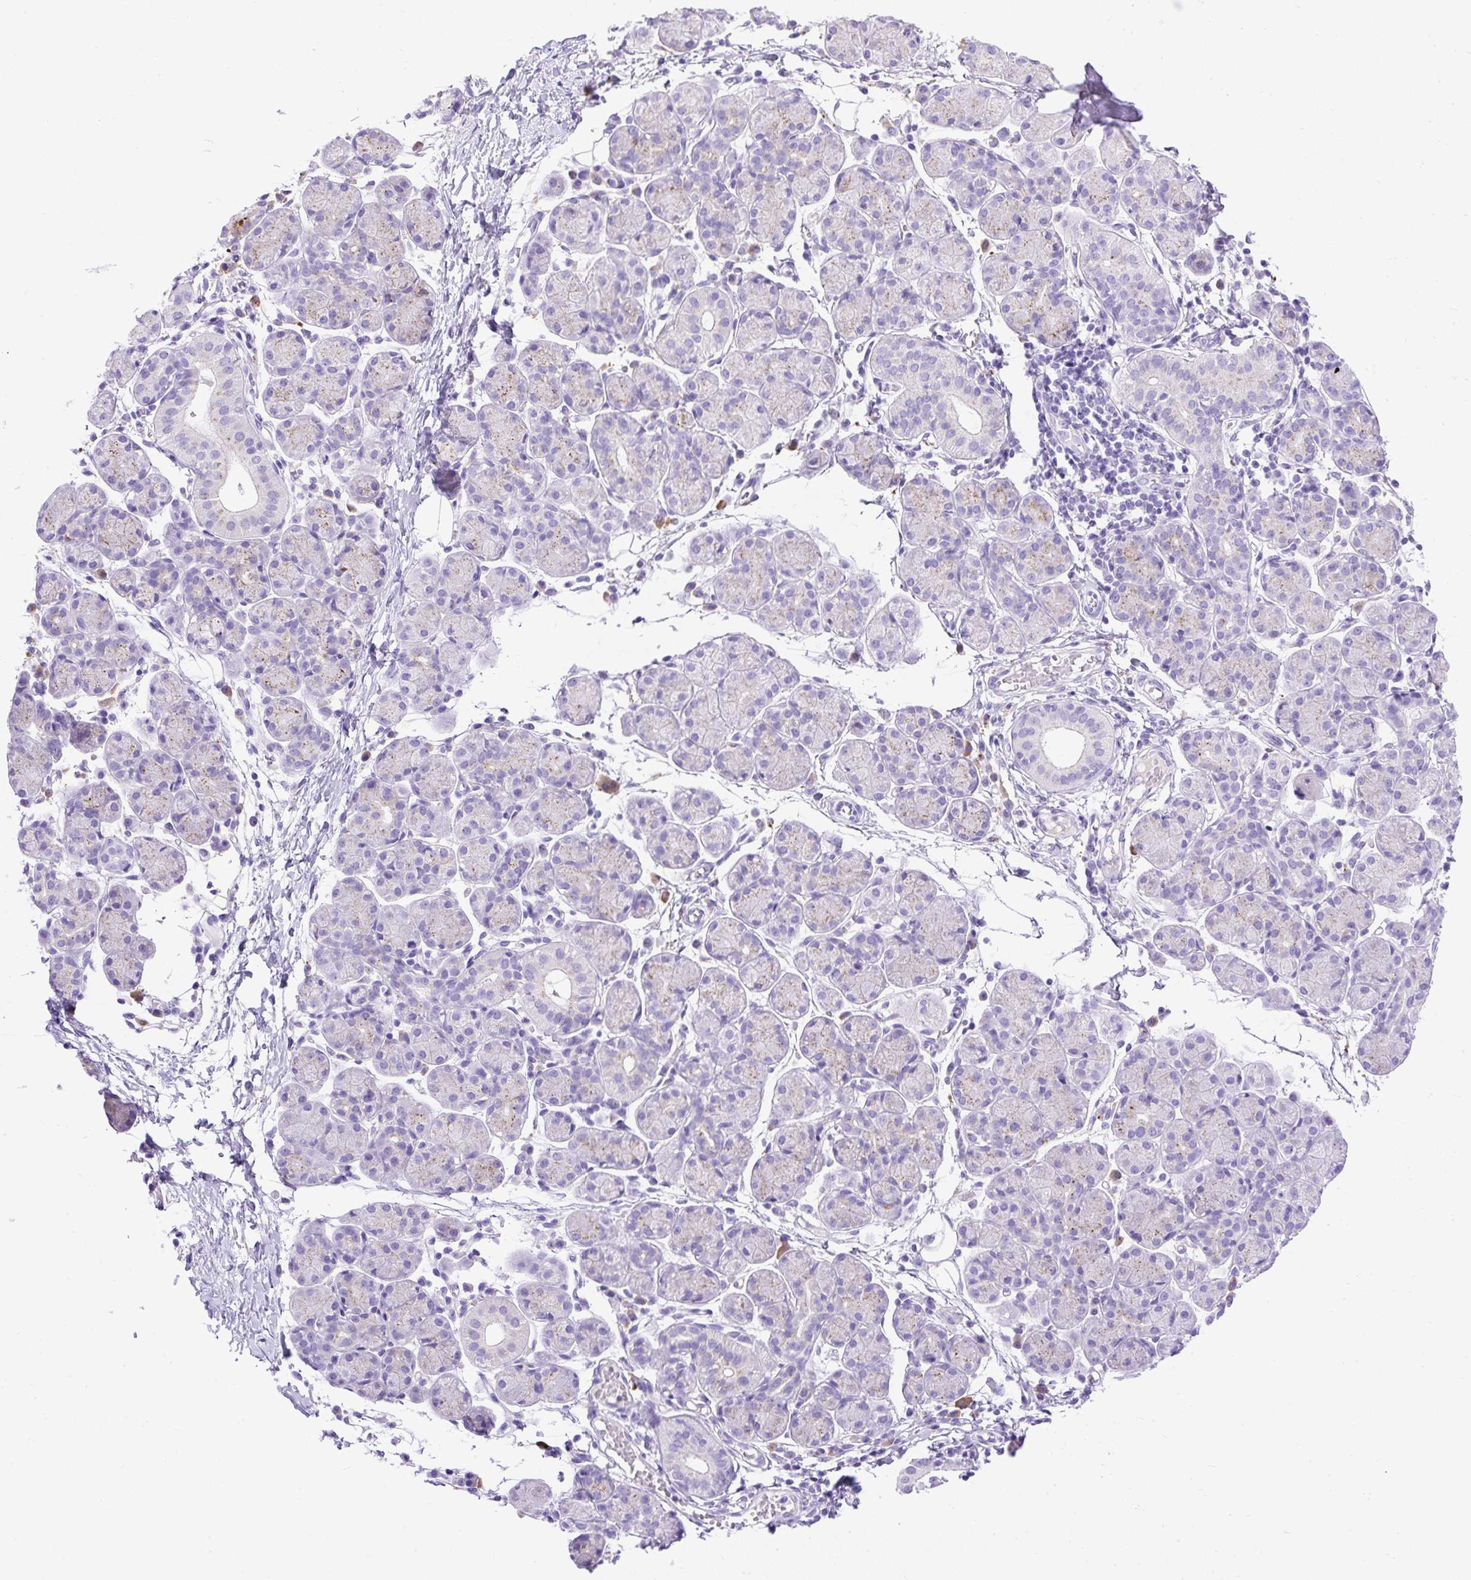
{"staining": {"intensity": "weak", "quantity": "<25%", "location": "cytoplasmic/membranous"}, "tissue": "salivary gland", "cell_type": "Glandular cells", "image_type": "normal", "snomed": [{"axis": "morphology", "description": "Normal tissue, NOS"}, {"axis": "morphology", "description": "Inflammation, NOS"}, {"axis": "topography", "description": "Lymph node"}, {"axis": "topography", "description": "Salivary gland"}], "caption": "Immunohistochemistry image of benign salivary gland stained for a protein (brown), which displays no expression in glandular cells.", "gene": "HEXB", "patient": {"sex": "male", "age": 3}}